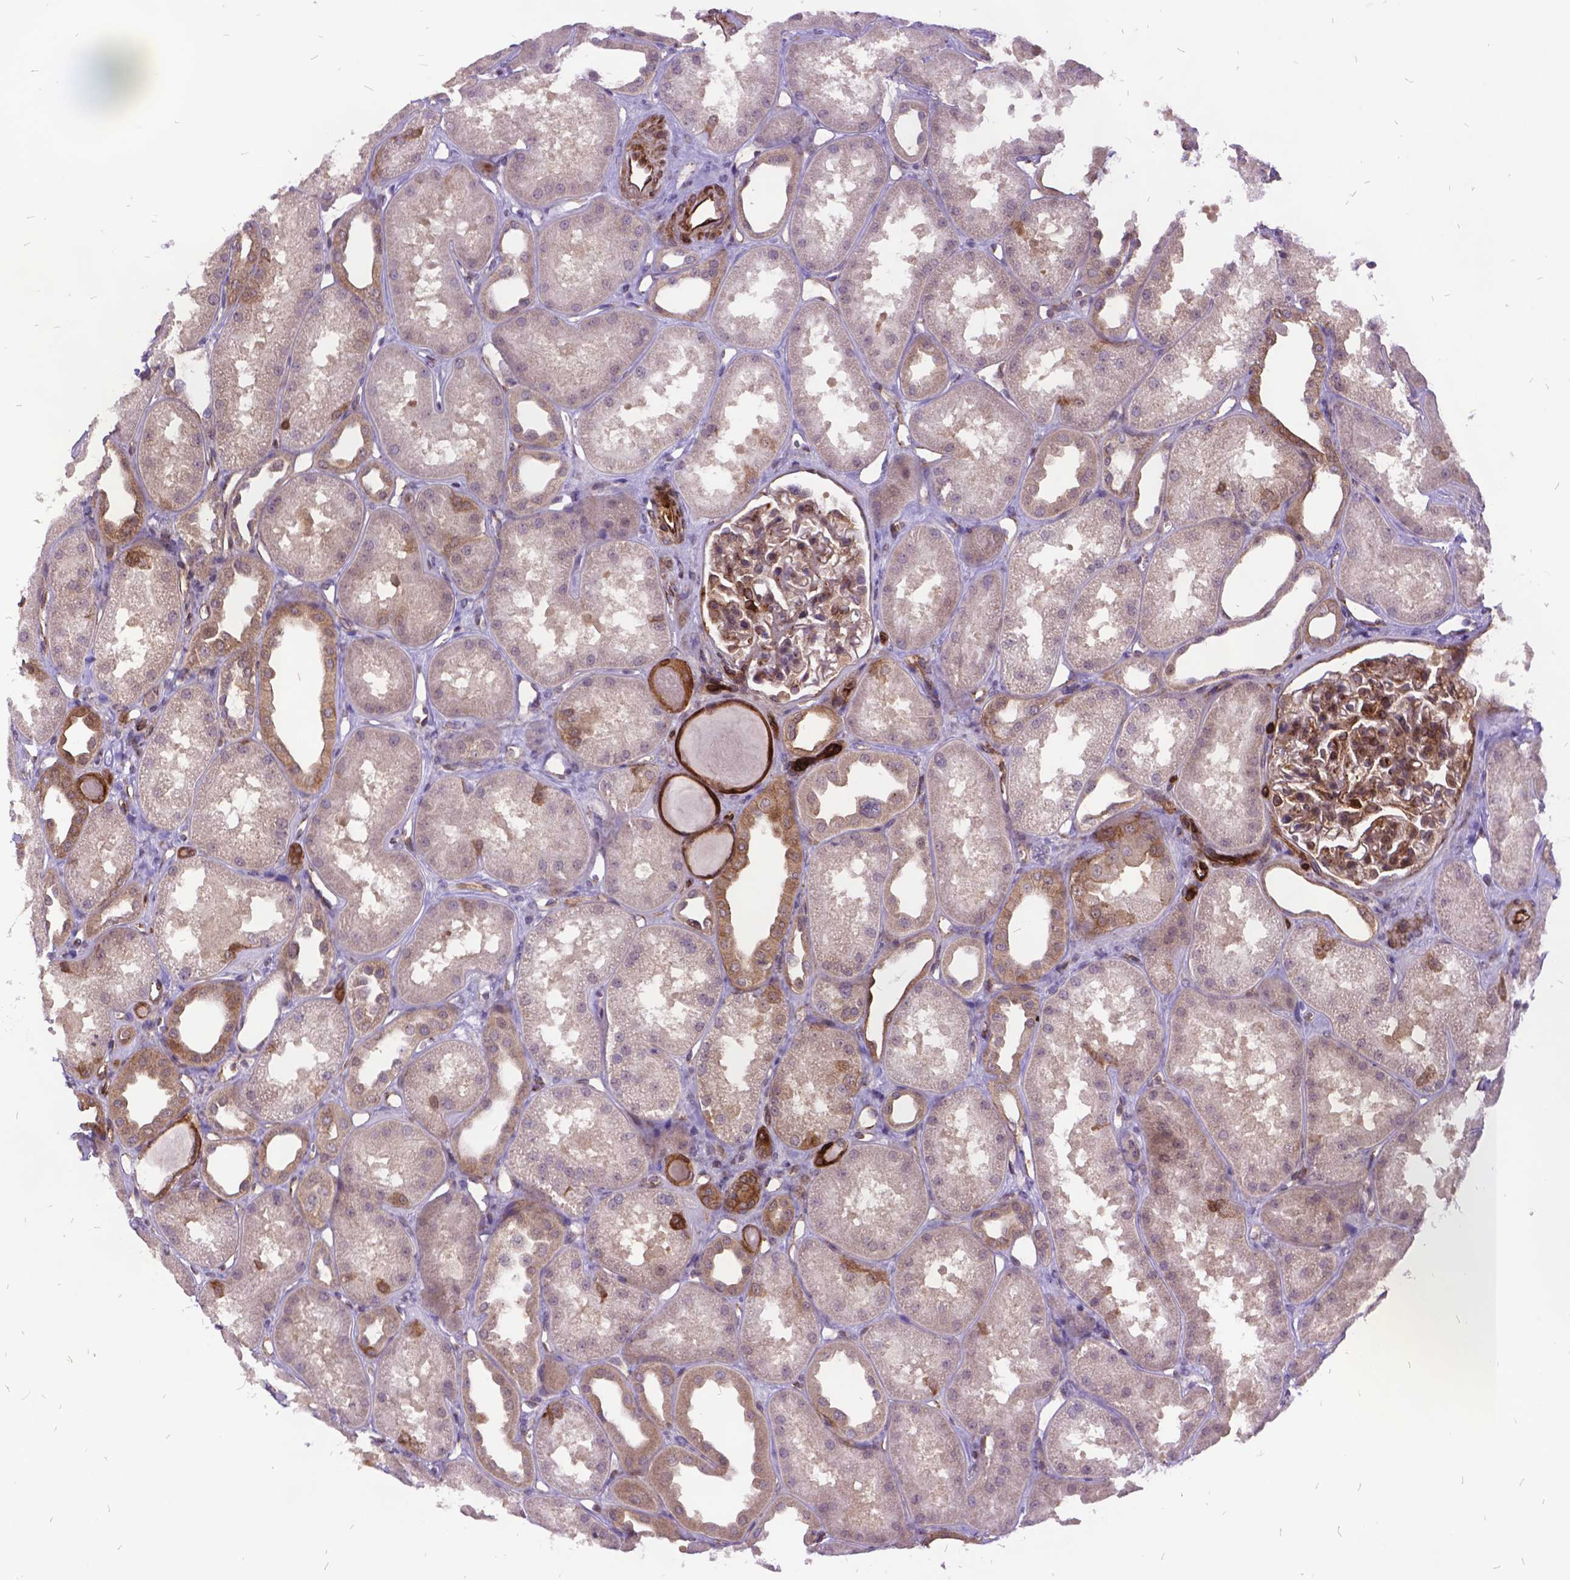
{"staining": {"intensity": "moderate", "quantity": ">75%", "location": "cytoplasmic/membranous"}, "tissue": "kidney", "cell_type": "Cells in glomeruli", "image_type": "normal", "snomed": [{"axis": "morphology", "description": "Normal tissue, NOS"}, {"axis": "topography", "description": "Kidney"}], "caption": "Immunohistochemical staining of normal kidney exhibits >75% levels of moderate cytoplasmic/membranous protein expression in approximately >75% of cells in glomeruli.", "gene": "GRB7", "patient": {"sex": "male", "age": 61}}